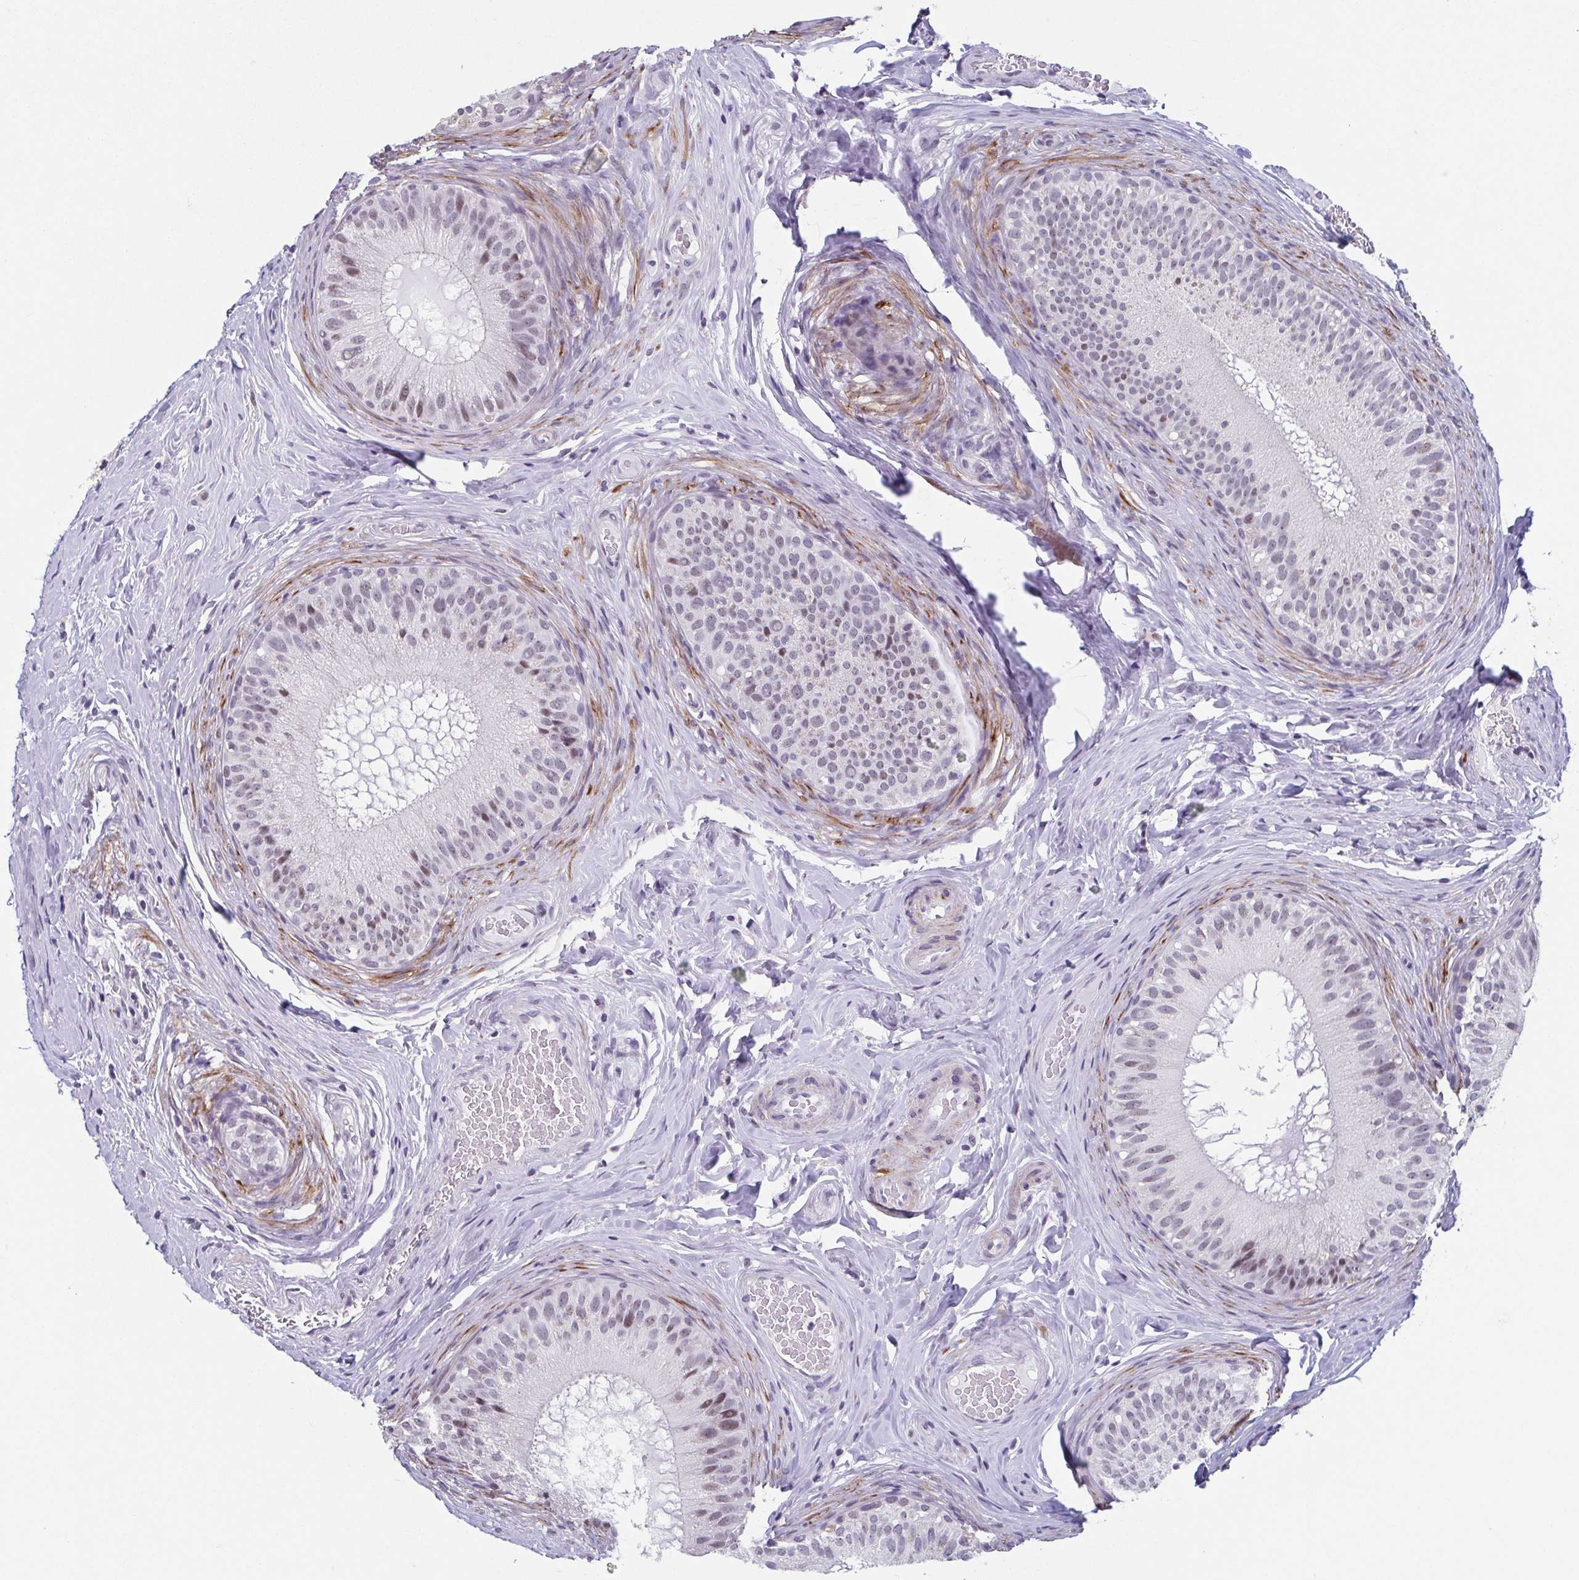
{"staining": {"intensity": "moderate", "quantity": "<25%", "location": "nuclear"}, "tissue": "epididymis", "cell_type": "Glandular cells", "image_type": "normal", "snomed": [{"axis": "morphology", "description": "Normal tissue, NOS"}, {"axis": "topography", "description": "Epididymis"}], "caption": "About <25% of glandular cells in unremarkable human epididymis show moderate nuclear protein staining as visualized by brown immunohistochemical staining.", "gene": "TMEM92", "patient": {"sex": "male", "age": 34}}